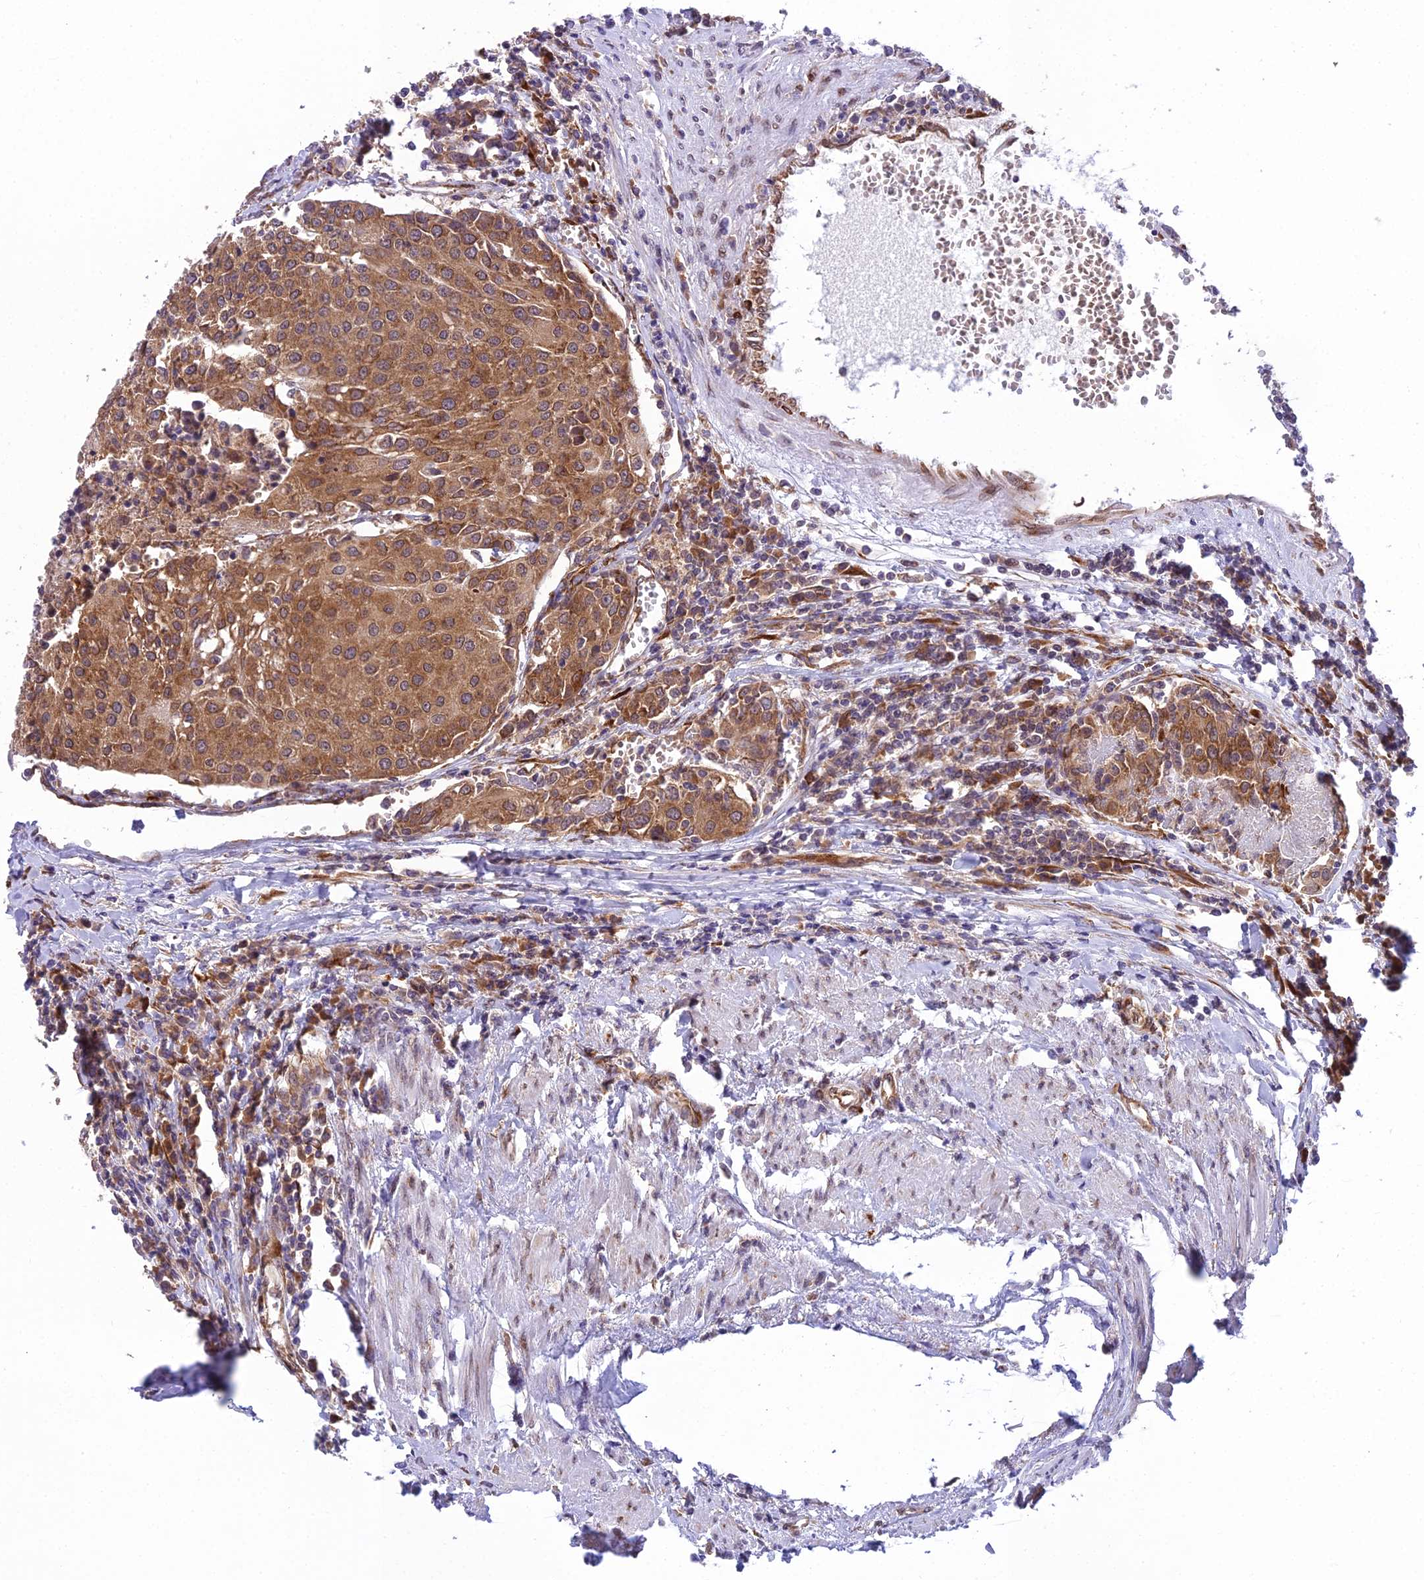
{"staining": {"intensity": "moderate", "quantity": ">75%", "location": "cytoplasmic/membranous"}, "tissue": "urothelial cancer", "cell_type": "Tumor cells", "image_type": "cancer", "snomed": [{"axis": "morphology", "description": "Urothelial carcinoma, High grade"}, {"axis": "topography", "description": "Urinary bladder"}], "caption": "Brown immunohistochemical staining in human urothelial cancer demonstrates moderate cytoplasmic/membranous staining in approximately >75% of tumor cells.", "gene": "DHCR7", "patient": {"sex": "female", "age": 85}}